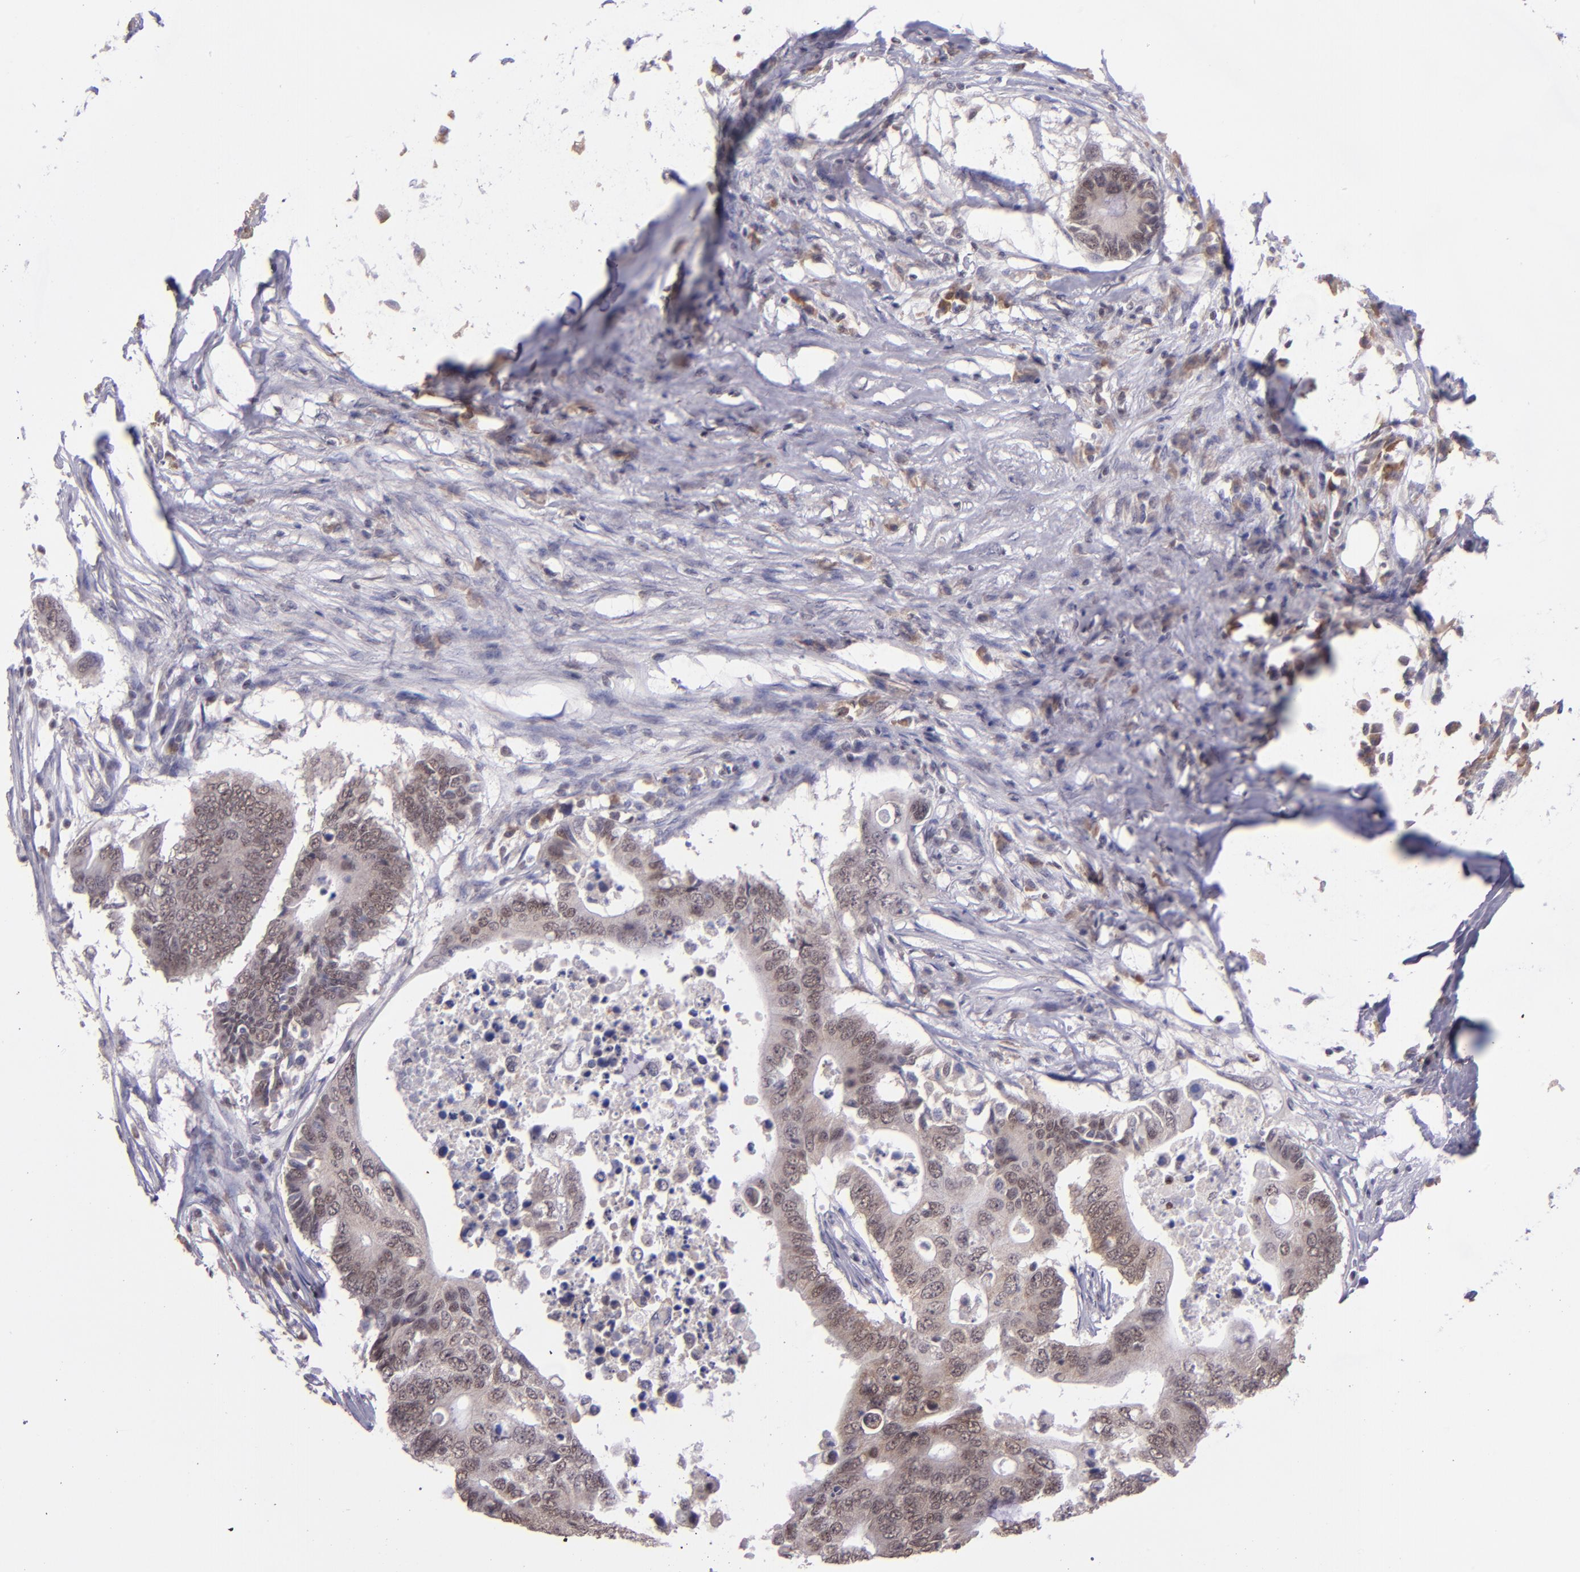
{"staining": {"intensity": "weak", "quantity": ">75%", "location": "cytoplasmic/membranous,nuclear"}, "tissue": "colorectal cancer", "cell_type": "Tumor cells", "image_type": "cancer", "snomed": [{"axis": "morphology", "description": "Adenocarcinoma, NOS"}, {"axis": "topography", "description": "Colon"}], "caption": "A high-resolution photomicrograph shows immunohistochemistry staining of colorectal adenocarcinoma, which reveals weak cytoplasmic/membranous and nuclear expression in approximately >75% of tumor cells.", "gene": "ELF1", "patient": {"sex": "male", "age": 71}}